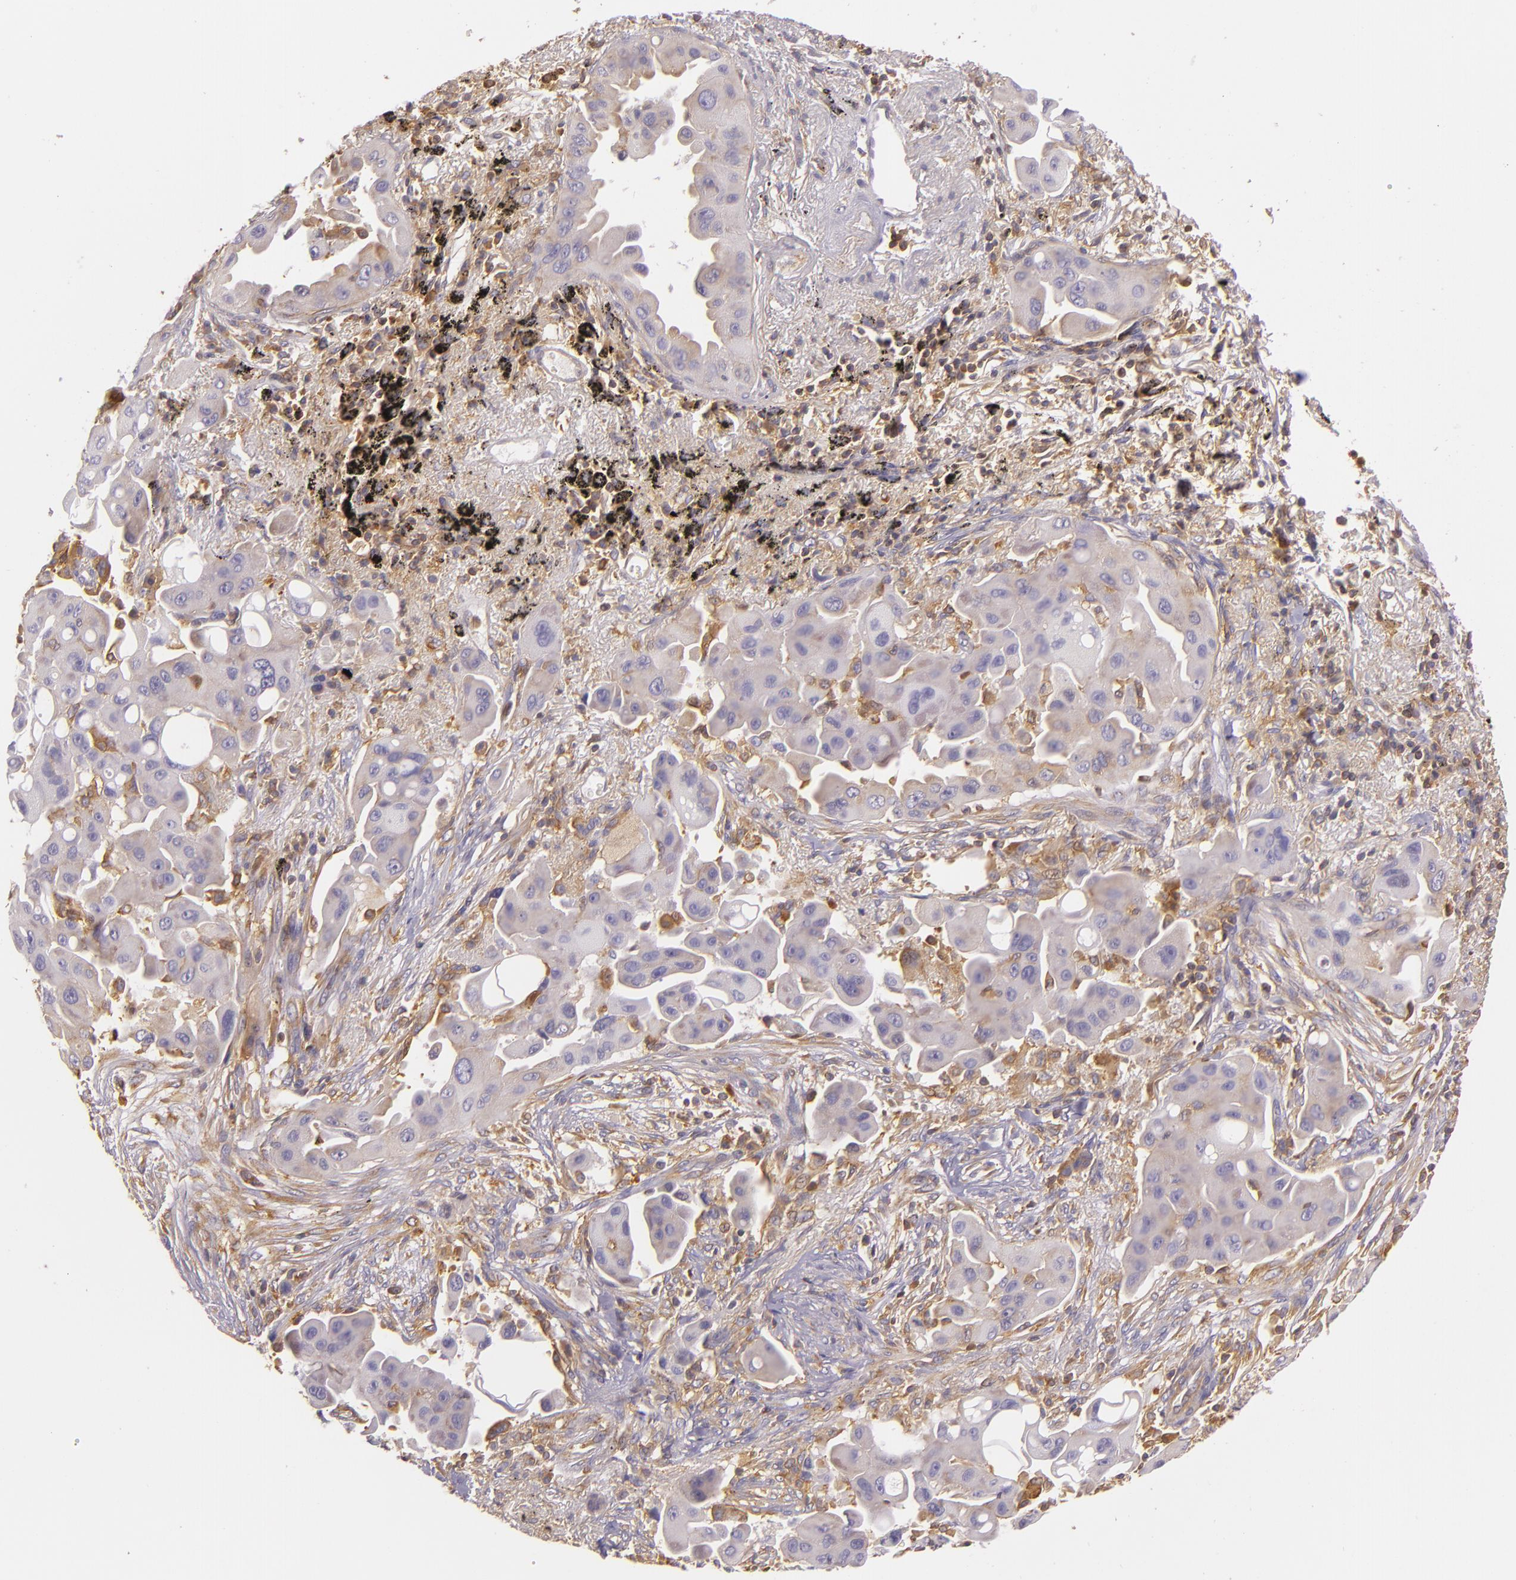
{"staining": {"intensity": "weak", "quantity": "<25%", "location": "cytoplasmic/membranous"}, "tissue": "lung cancer", "cell_type": "Tumor cells", "image_type": "cancer", "snomed": [{"axis": "morphology", "description": "Adenocarcinoma, NOS"}, {"axis": "topography", "description": "Lung"}], "caption": "Immunohistochemistry (IHC) of lung cancer (adenocarcinoma) exhibits no expression in tumor cells.", "gene": "TLN1", "patient": {"sex": "male", "age": 68}}